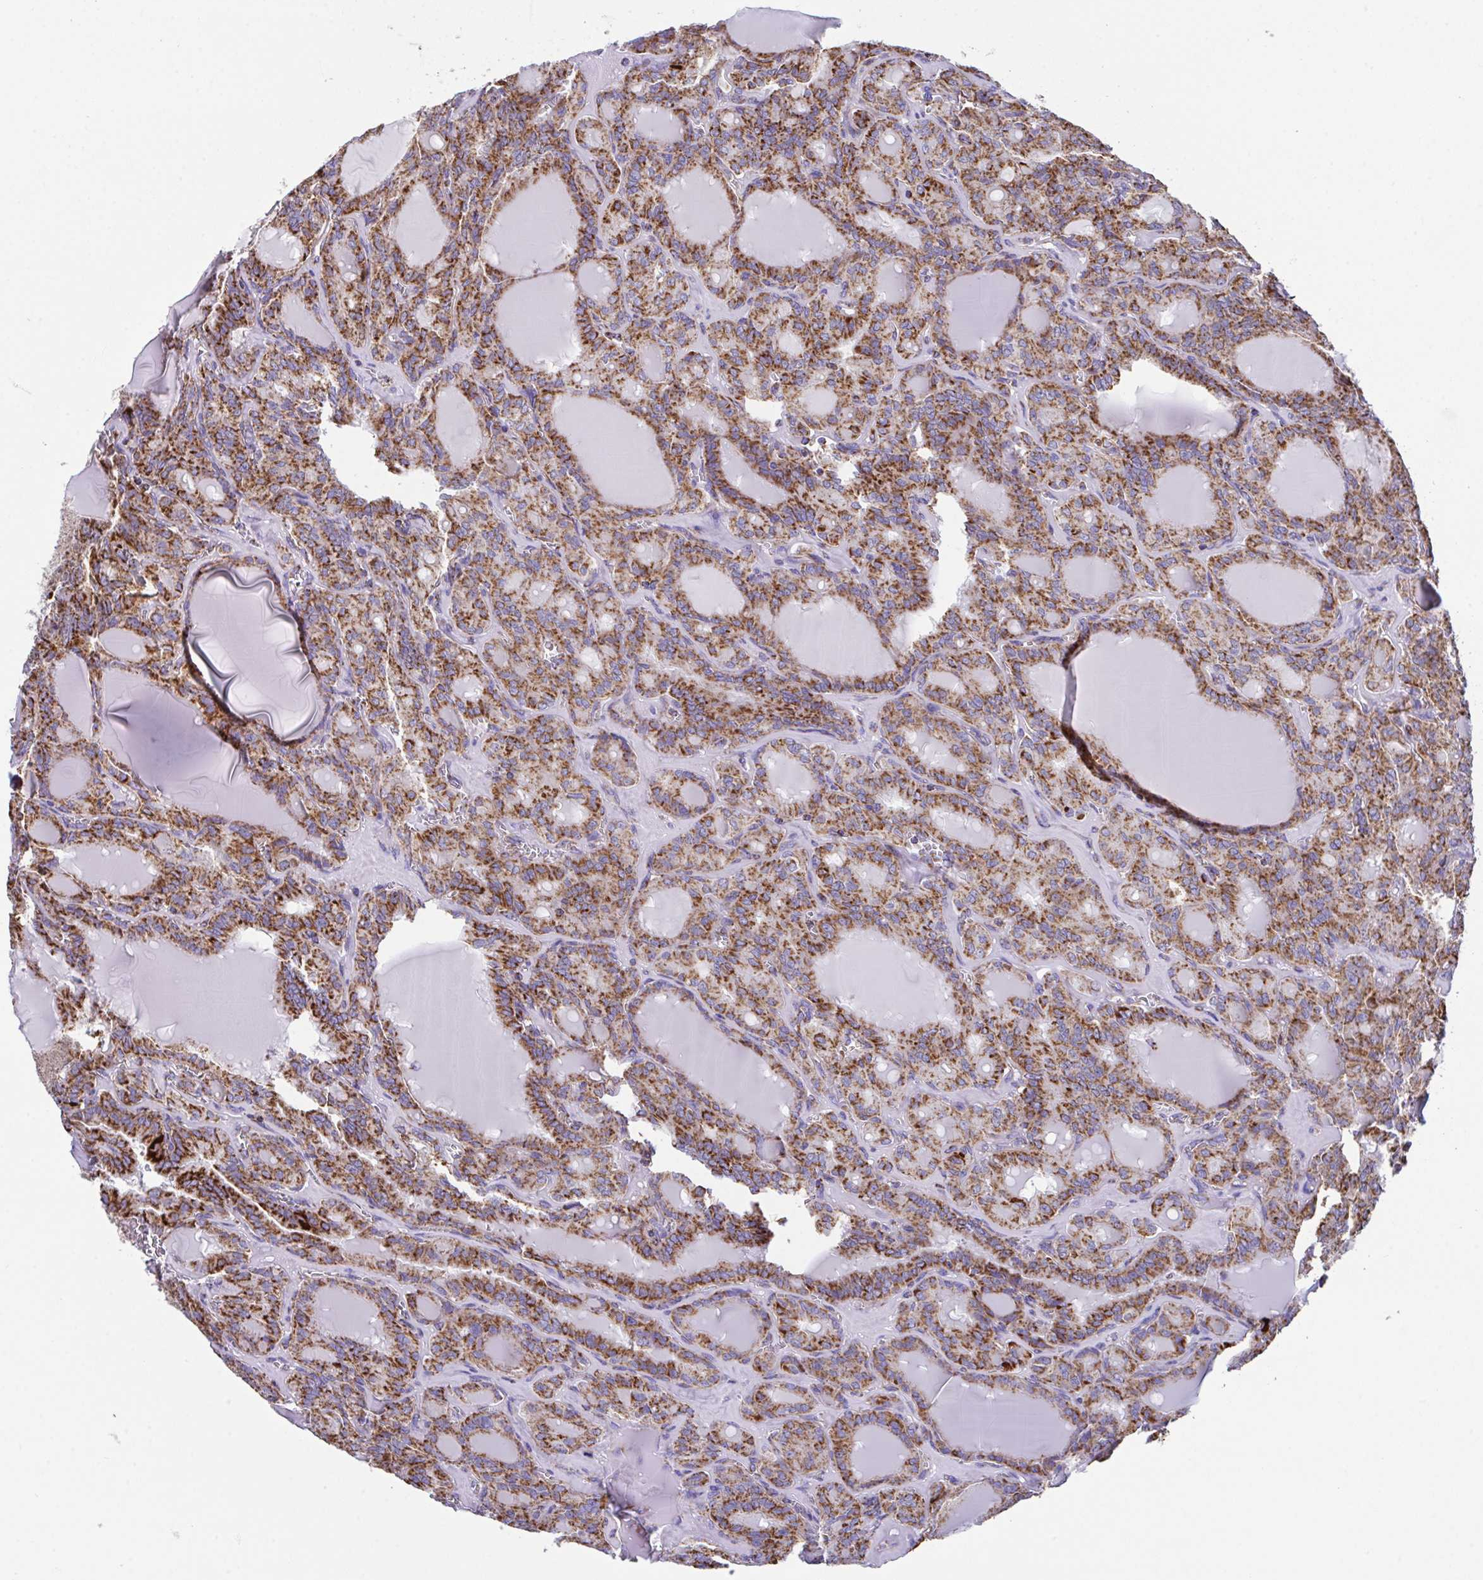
{"staining": {"intensity": "strong", "quantity": ">75%", "location": "cytoplasmic/membranous"}, "tissue": "thyroid cancer", "cell_type": "Tumor cells", "image_type": "cancer", "snomed": [{"axis": "morphology", "description": "Papillary adenocarcinoma, NOS"}, {"axis": "topography", "description": "Thyroid gland"}], "caption": "DAB (3,3'-diaminobenzidine) immunohistochemical staining of thyroid cancer shows strong cytoplasmic/membranous protein staining in about >75% of tumor cells.", "gene": "PCMTD2", "patient": {"sex": "male", "age": 87}}